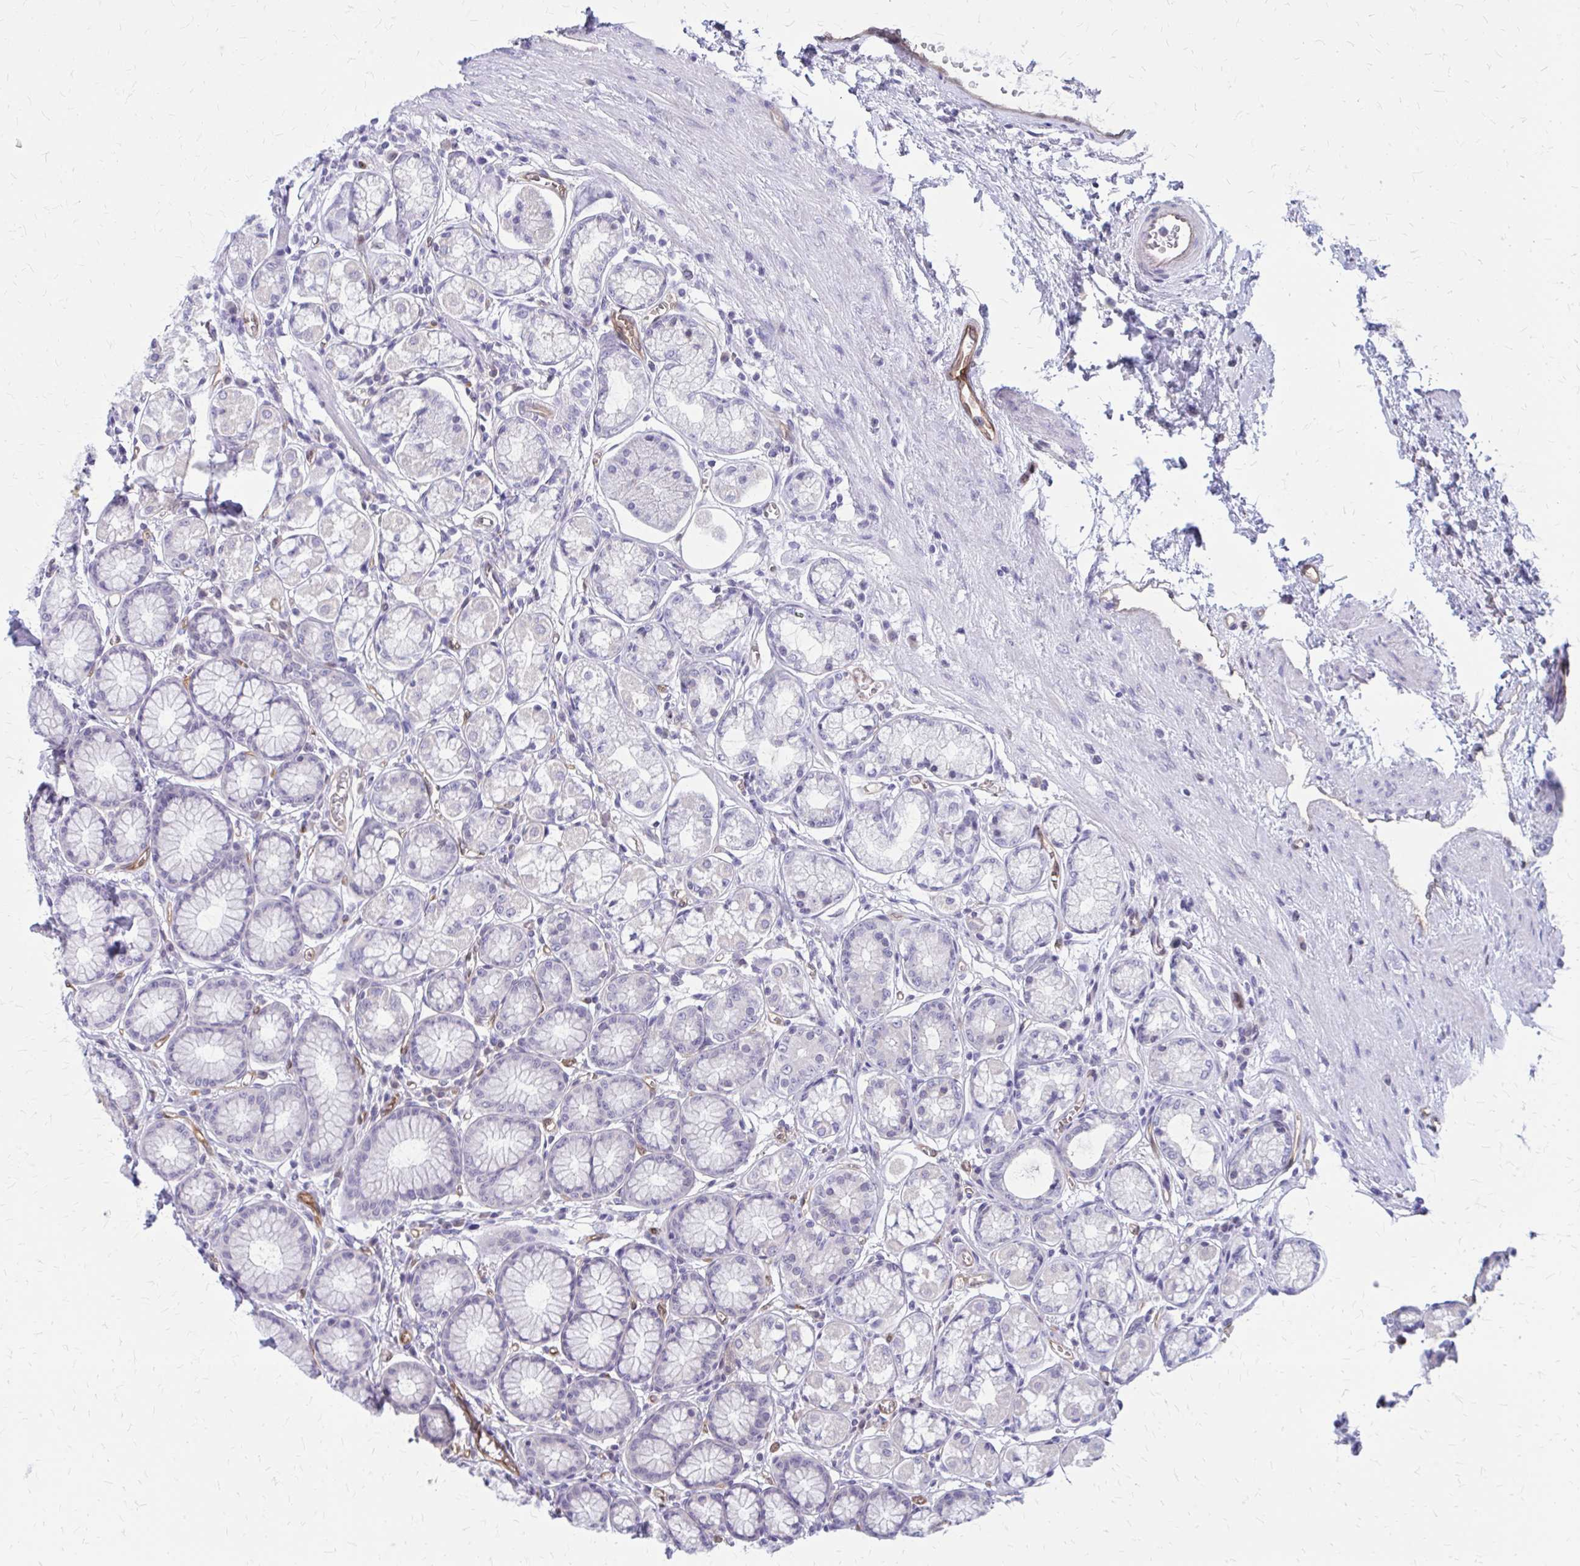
{"staining": {"intensity": "moderate", "quantity": "<25%", "location": "cytoplasmic/membranous"}, "tissue": "stomach", "cell_type": "Glandular cells", "image_type": "normal", "snomed": [{"axis": "morphology", "description": "Normal tissue, NOS"}, {"axis": "topography", "description": "Stomach"}, {"axis": "topography", "description": "Stomach, lower"}], "caption": "Protein expression analysis of unremarkable human stomach reveals moderate cytoplasmic/membranous staining in approximately <25% of glandular cells. The staining was performed using DAB (3,3'-diaminobenzidine) to visualize the protein expression in brown, while the nuclei were stained in blue with hematoxylin (Magnification: 20x).", "gene": "CLIC2", "patient": {"sex": "male", "age": 76}}